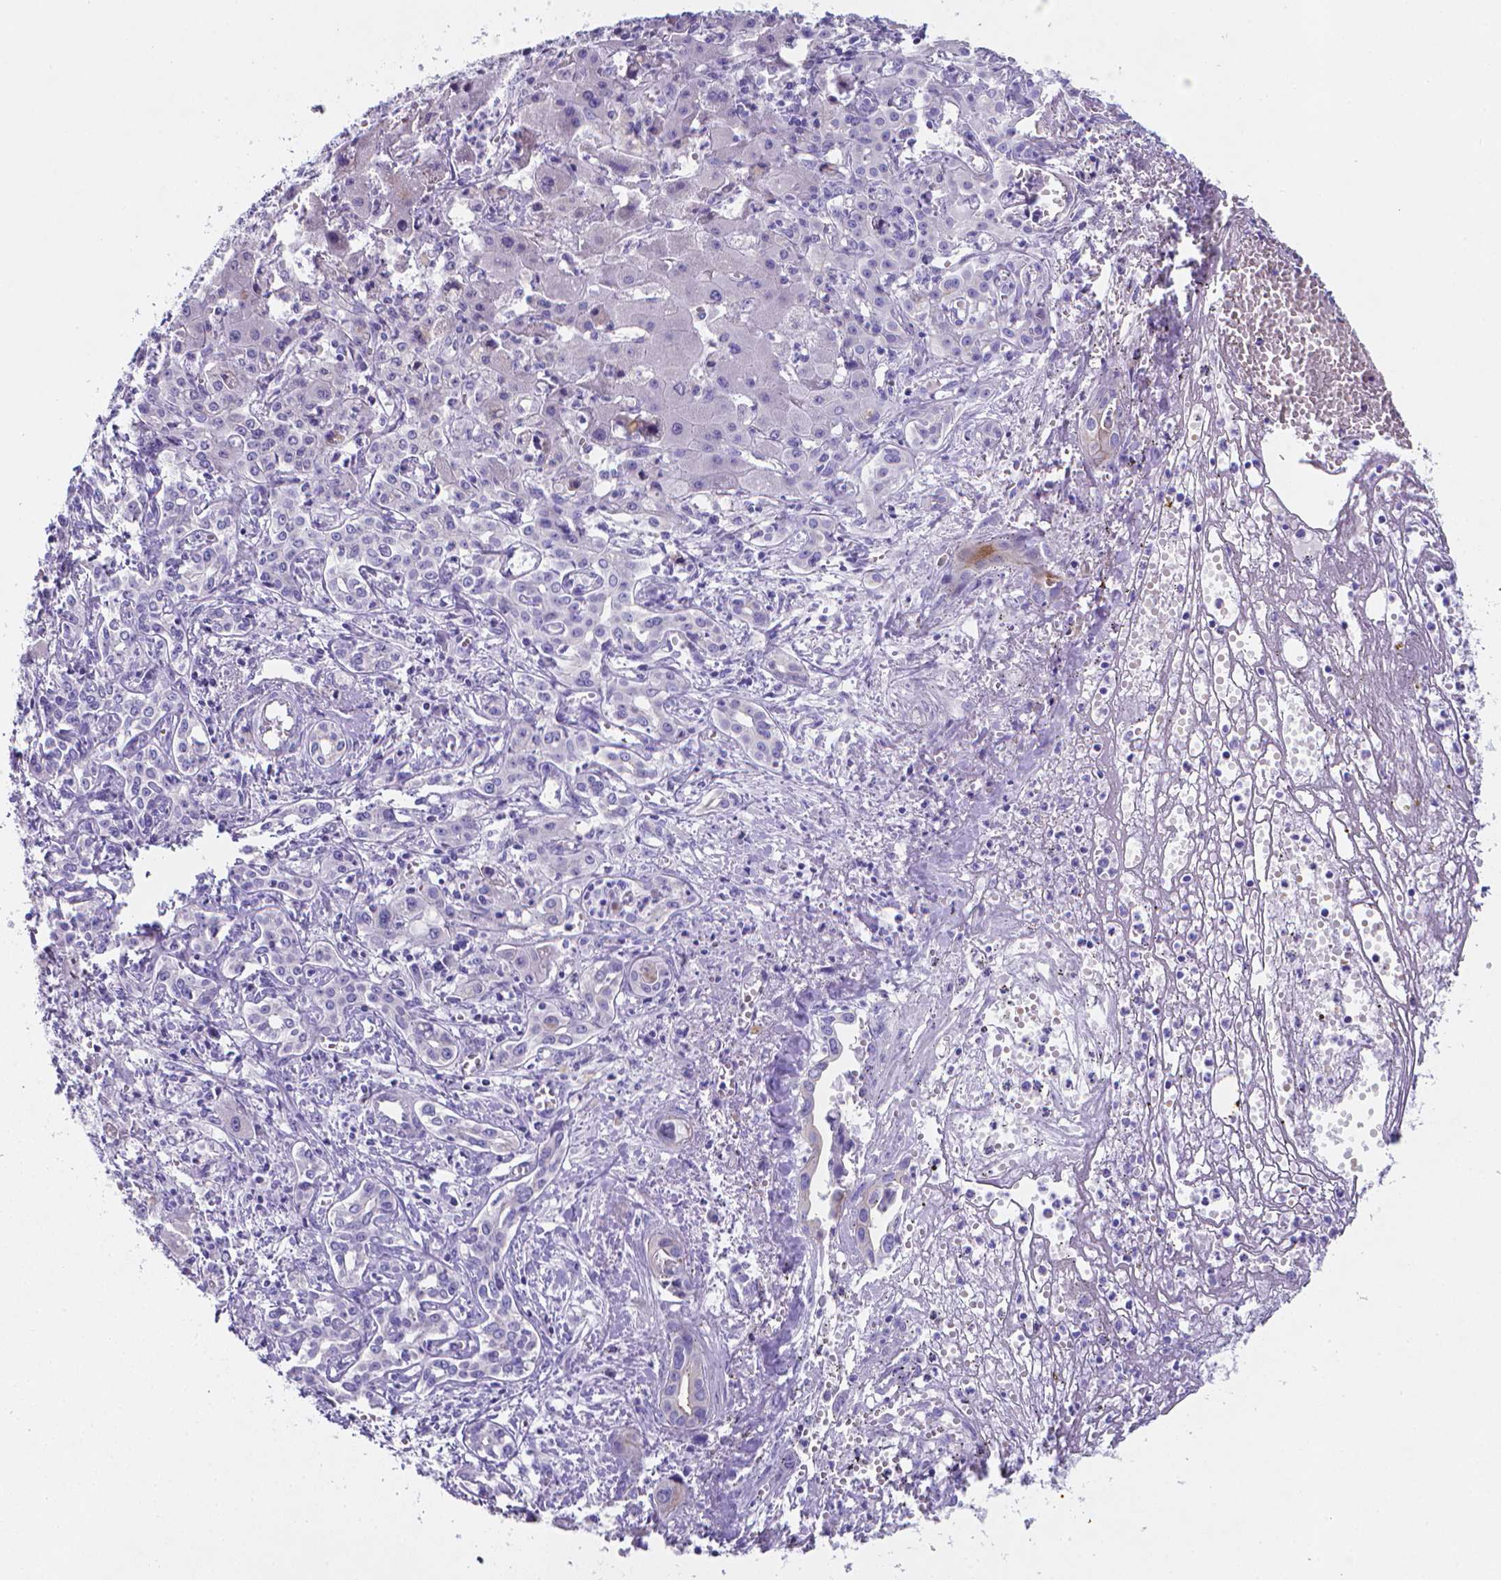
{"staining": {"intensity": "negative", "quantity": "none", "location": "none"}, "tissue": "liver cancer", "cell_type": "Tumor cells", "image_type": "cancer", "snomed": [{"axis": "morphology", "description": "Cholangiocarcinoma"}, {"axis": "topography", "description": "Liver"}], "caption": "This histopathology image is of liver cancer stained with immunohistochemistry (IHC) to label a protein in brown with the nuclei are counter-stained blue. There is no positivity in tumor cells.", "gene": "LRRC73", "patient": {"sex": "female", "age": 64}}